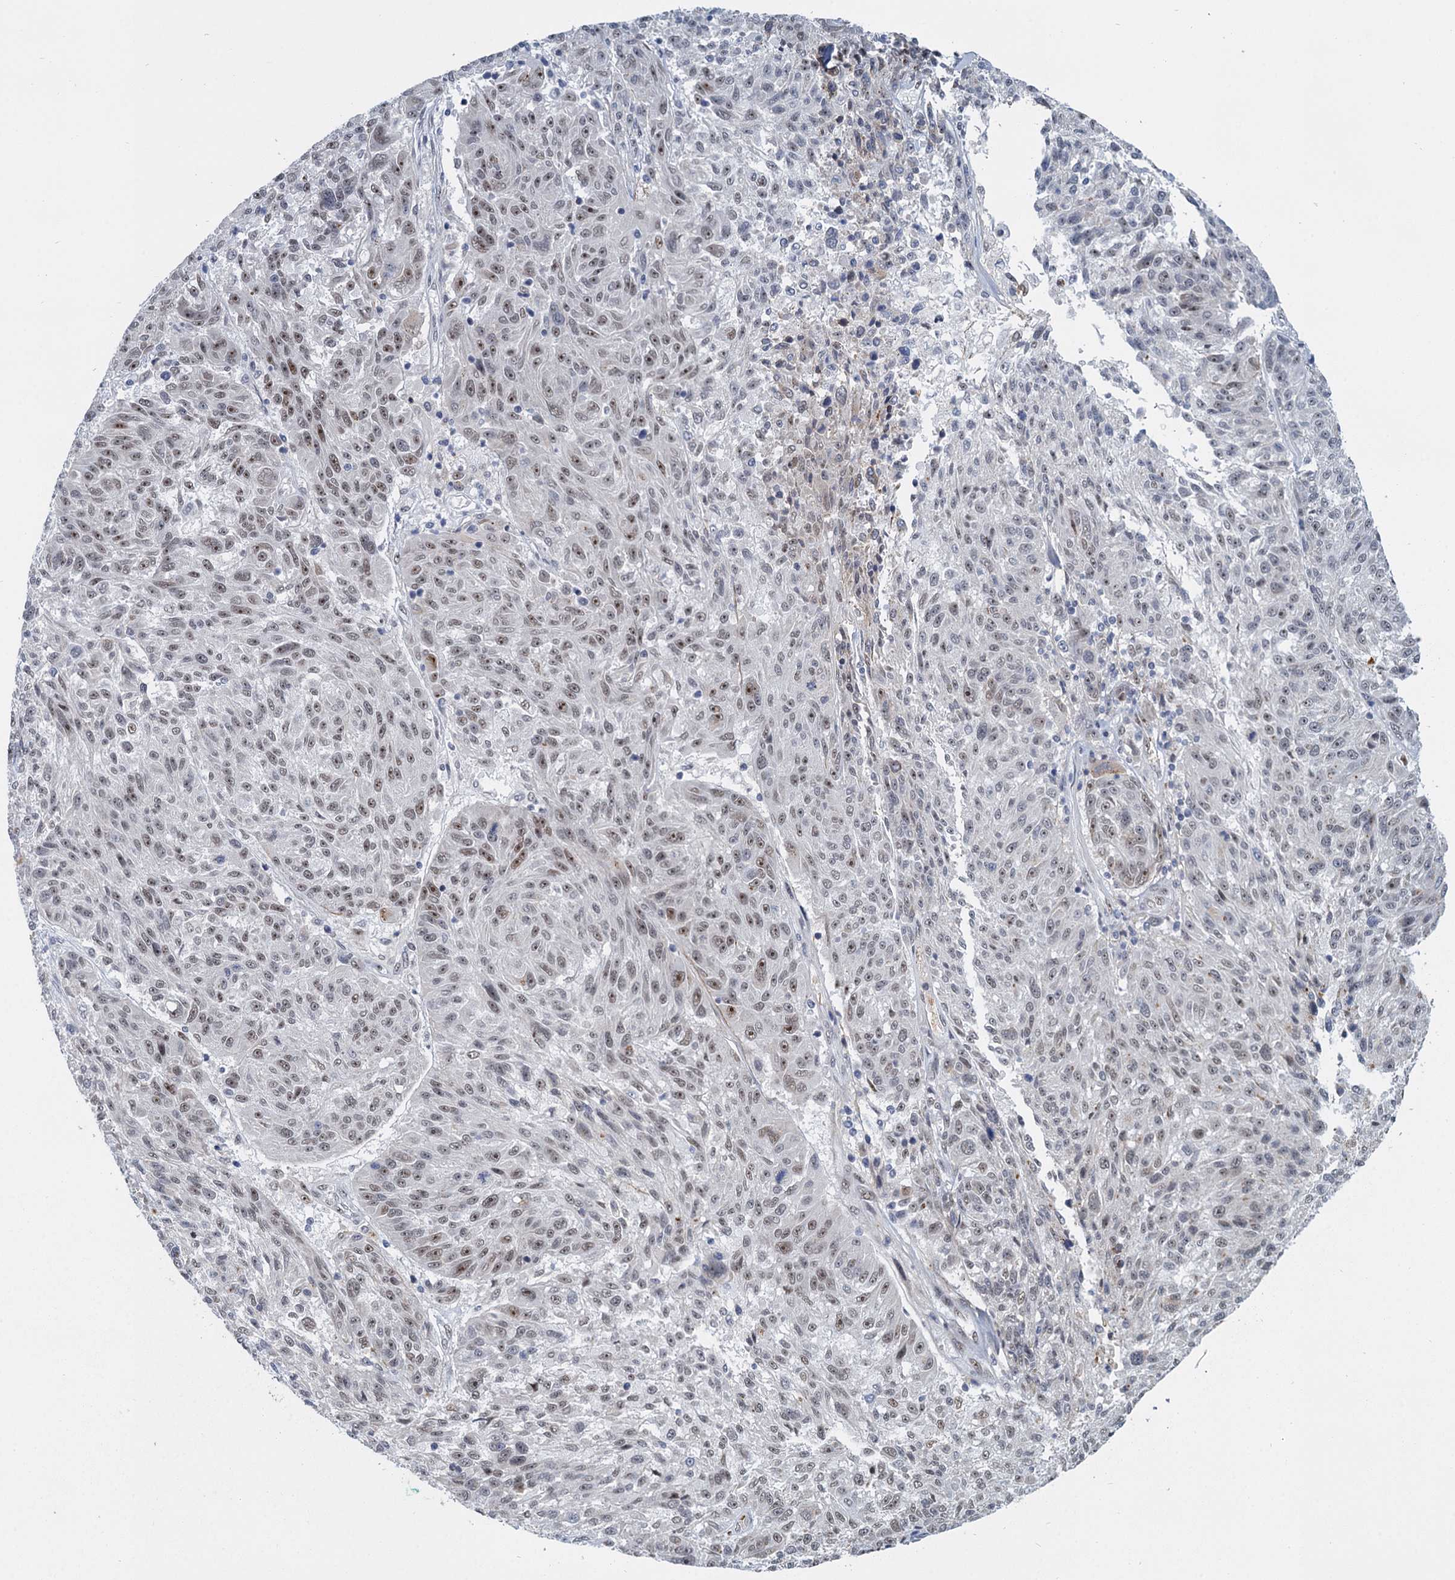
{"staining": {"intensity": "moderate", "quantity": "25%-75%", "location": "nuclear"}, "tissue": "melanoma", "cell_type": "Tumor cells", "image_type": "cancer", "snomed": [{"axis": "morphology", "description": "Malignant melanoma, NOS"}, {"axis": "topography", "description": "Skin"}], "caption": "The image displays immunohistochemical staining of melanoma. There is moderate nuclear positivity is appreciated in about 25%-75% of tumor cells.", "gene": "RPRD1A", "patient": {"sex": "male", "age": 53}}